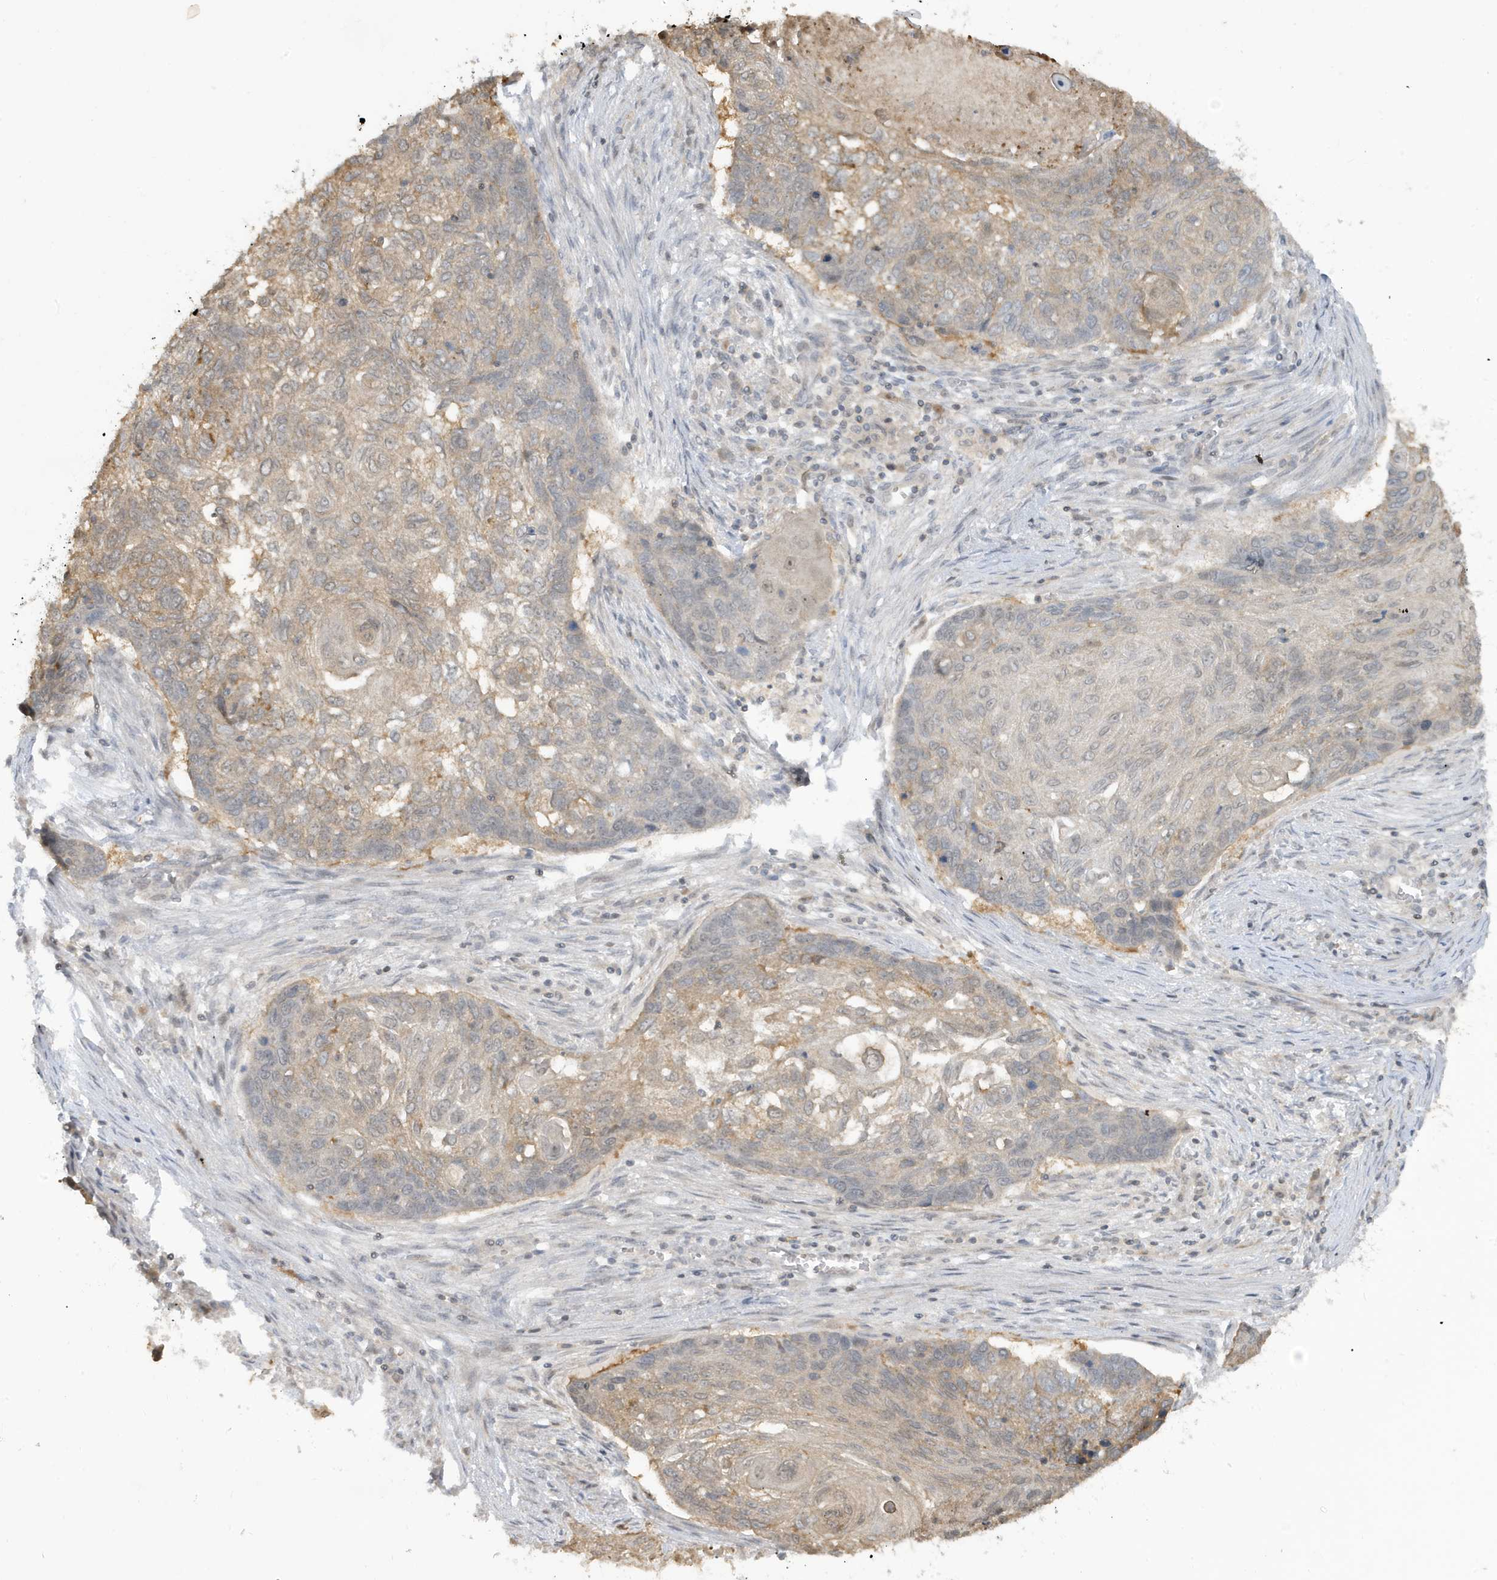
{"staining": {"intensity": "weak", "quantity": "25%-75%", "location": "cytoplasmic/membranous"}, "tissue": "lung cancer", "cell_type": "Tumor cells", "image_type": "cancer", "snomed": [{"axis": "morphology", "description": "Squamous cell carcinoma, NOS"}, {"axis": "topography", "description": "Lung"}], "caption": "Lung cancer stained for a protein shows weak cytoplasmic/membranous positivity in tumor cells.", "gene": "PRRT3", "patient": {"sex": "female", "age": 63}}